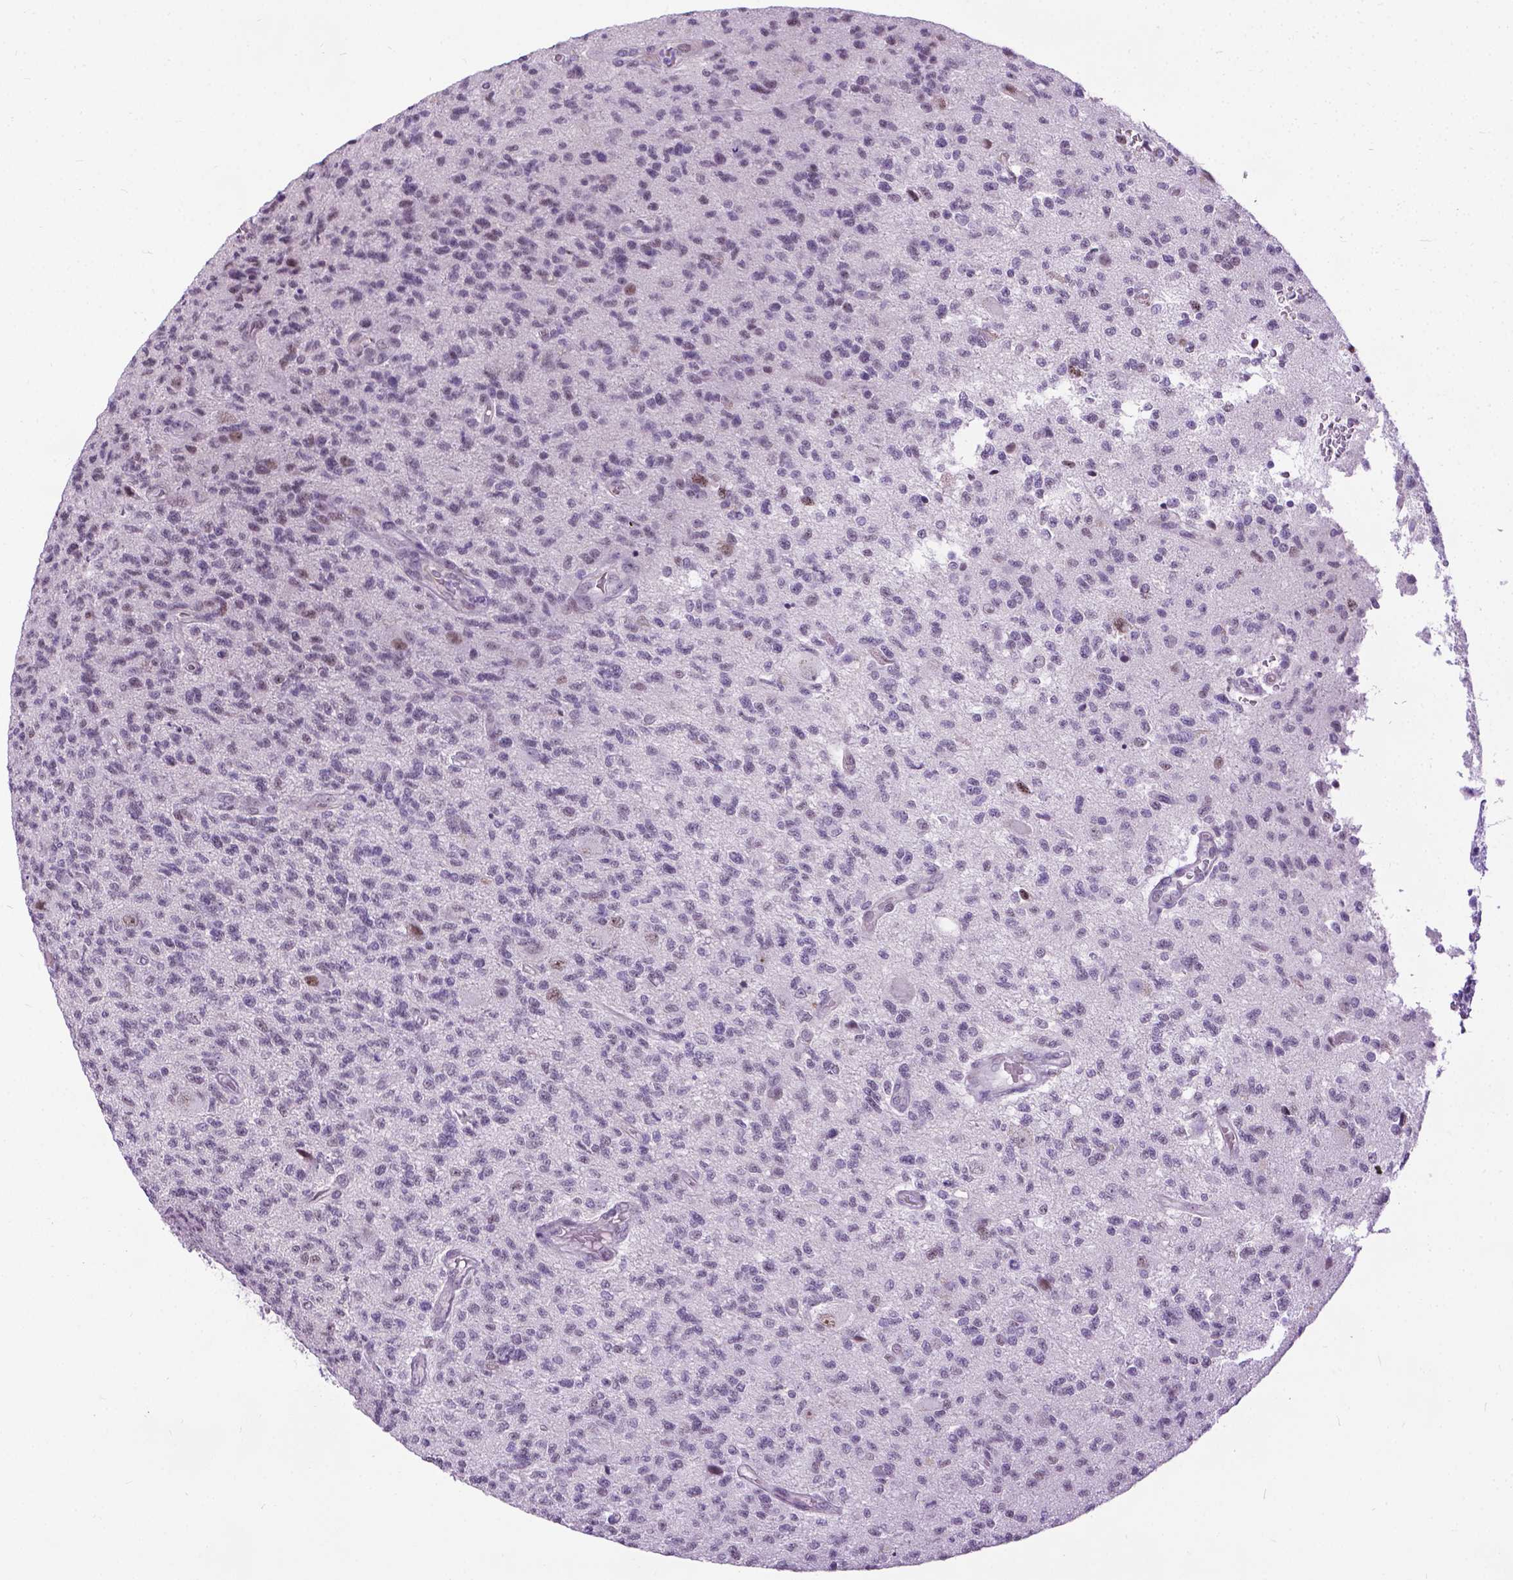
{"staining": {"intensity": "weak", "quantity": "<25%", "location": "nuclear"}, "tissue": "glioma", "cell_type": "Tumor cells", "image_type": "cancer", "snomed": [{"axis": "morphology", "description": "Glioma, malignant, High grade"}, {"axis": "topography", "description": "Brain"}], "caption": "Immunohistochemical staining of glioma reveals no significant expression in tumor cells. The staining is performed using DAB (3,3'-diaminobenzidine) brown chromogen with nuclei counter-stained in using hematoxylin.", "gene": "PROB1", "patient": {"sex": "male", "age": 56}}